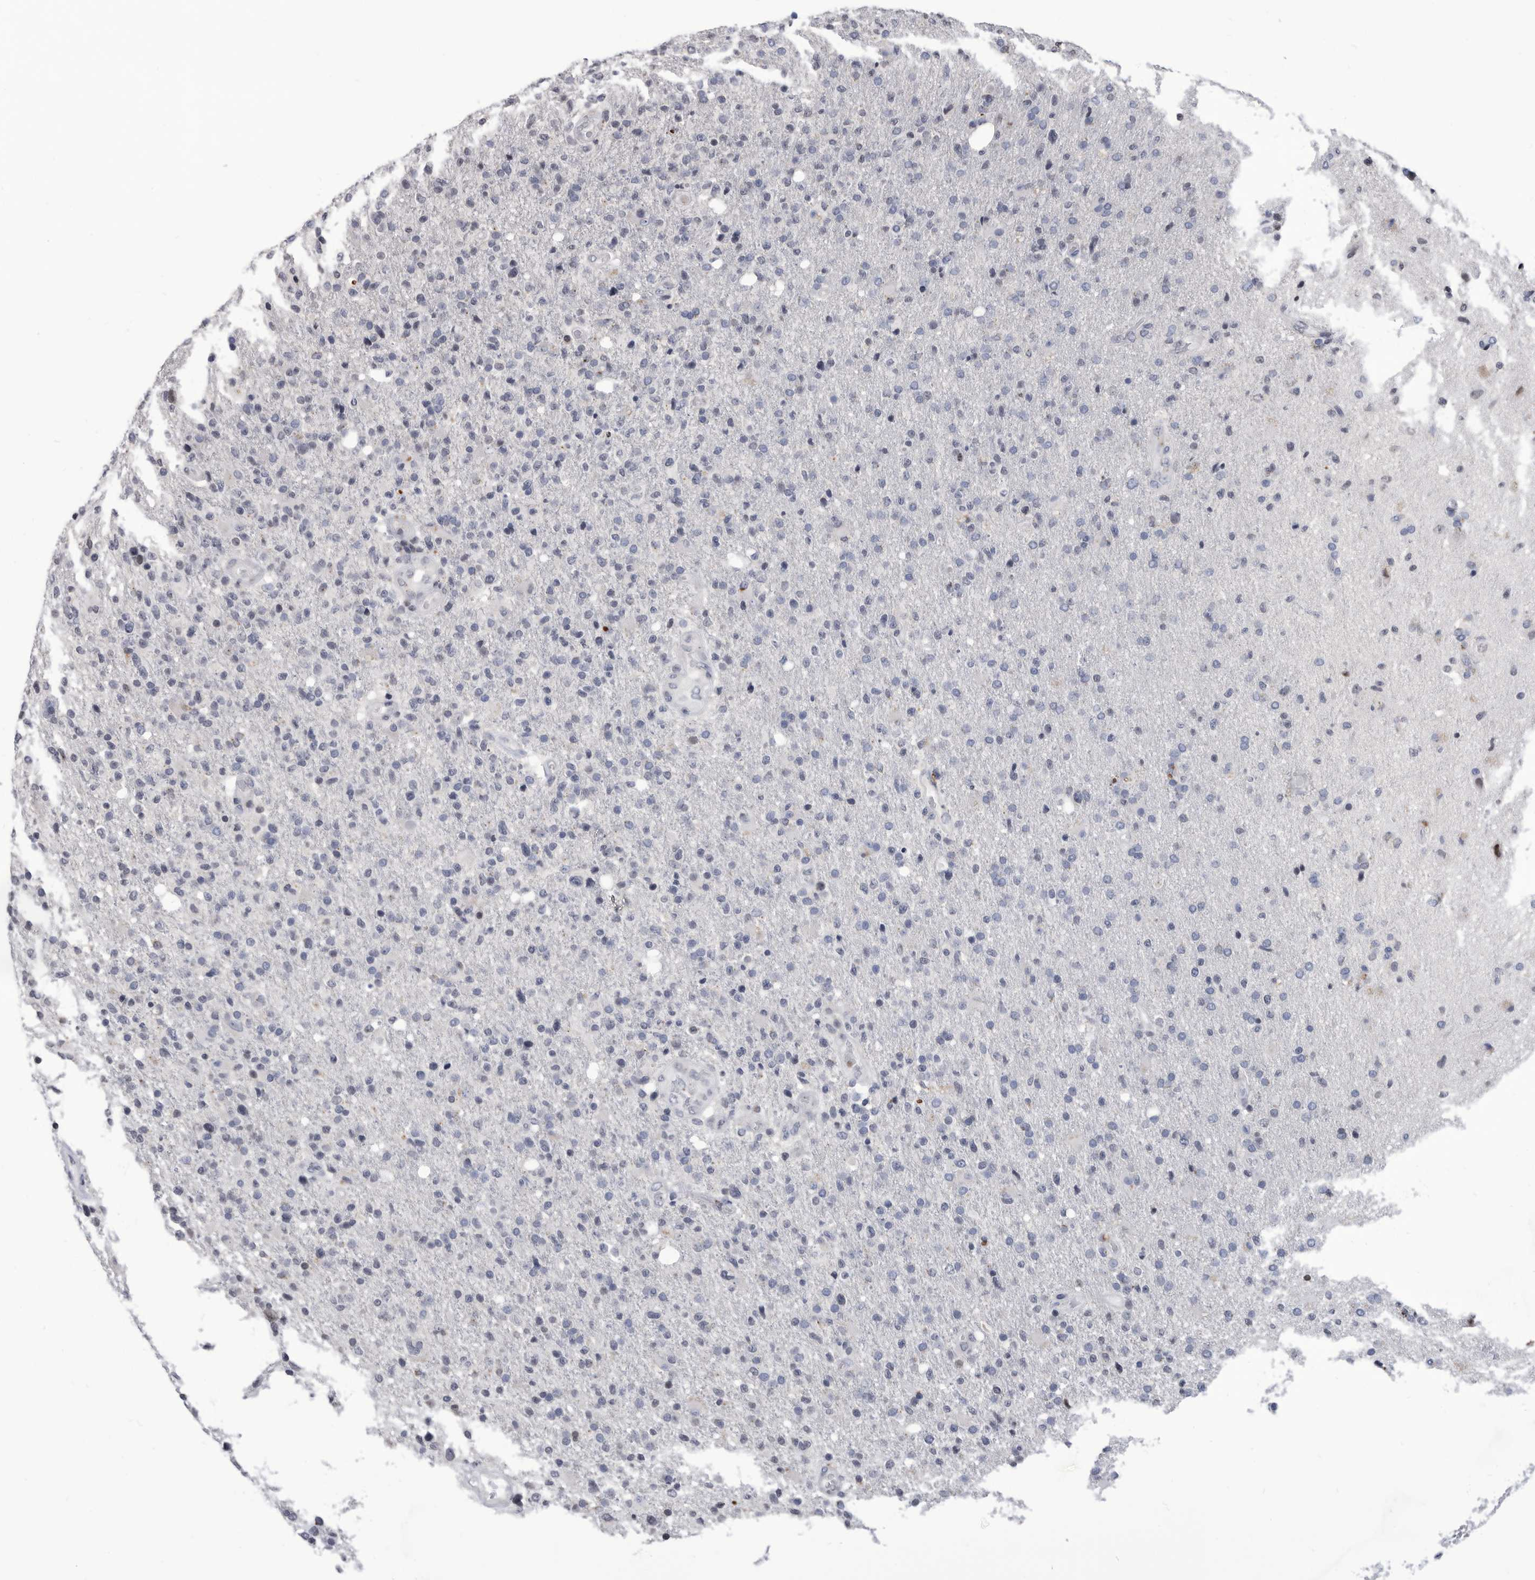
{"staining": {"intensity": "negative", "quantity": "none", "location": "none"}, "tissue": "glioma", "cell_type": "Tumor cells", "image_type": "cancer", "snomed": [{"axis": "morphology", "description": "Glioma, malignant, High grade"}, {"axis": "topography", "description": "Brain"}], "caption": "Immunohistochemical staining of glioma displays no significant staining in tumor cells.", "gene": "TSTD1", "patient": {"sex": "male", "age": 72}}